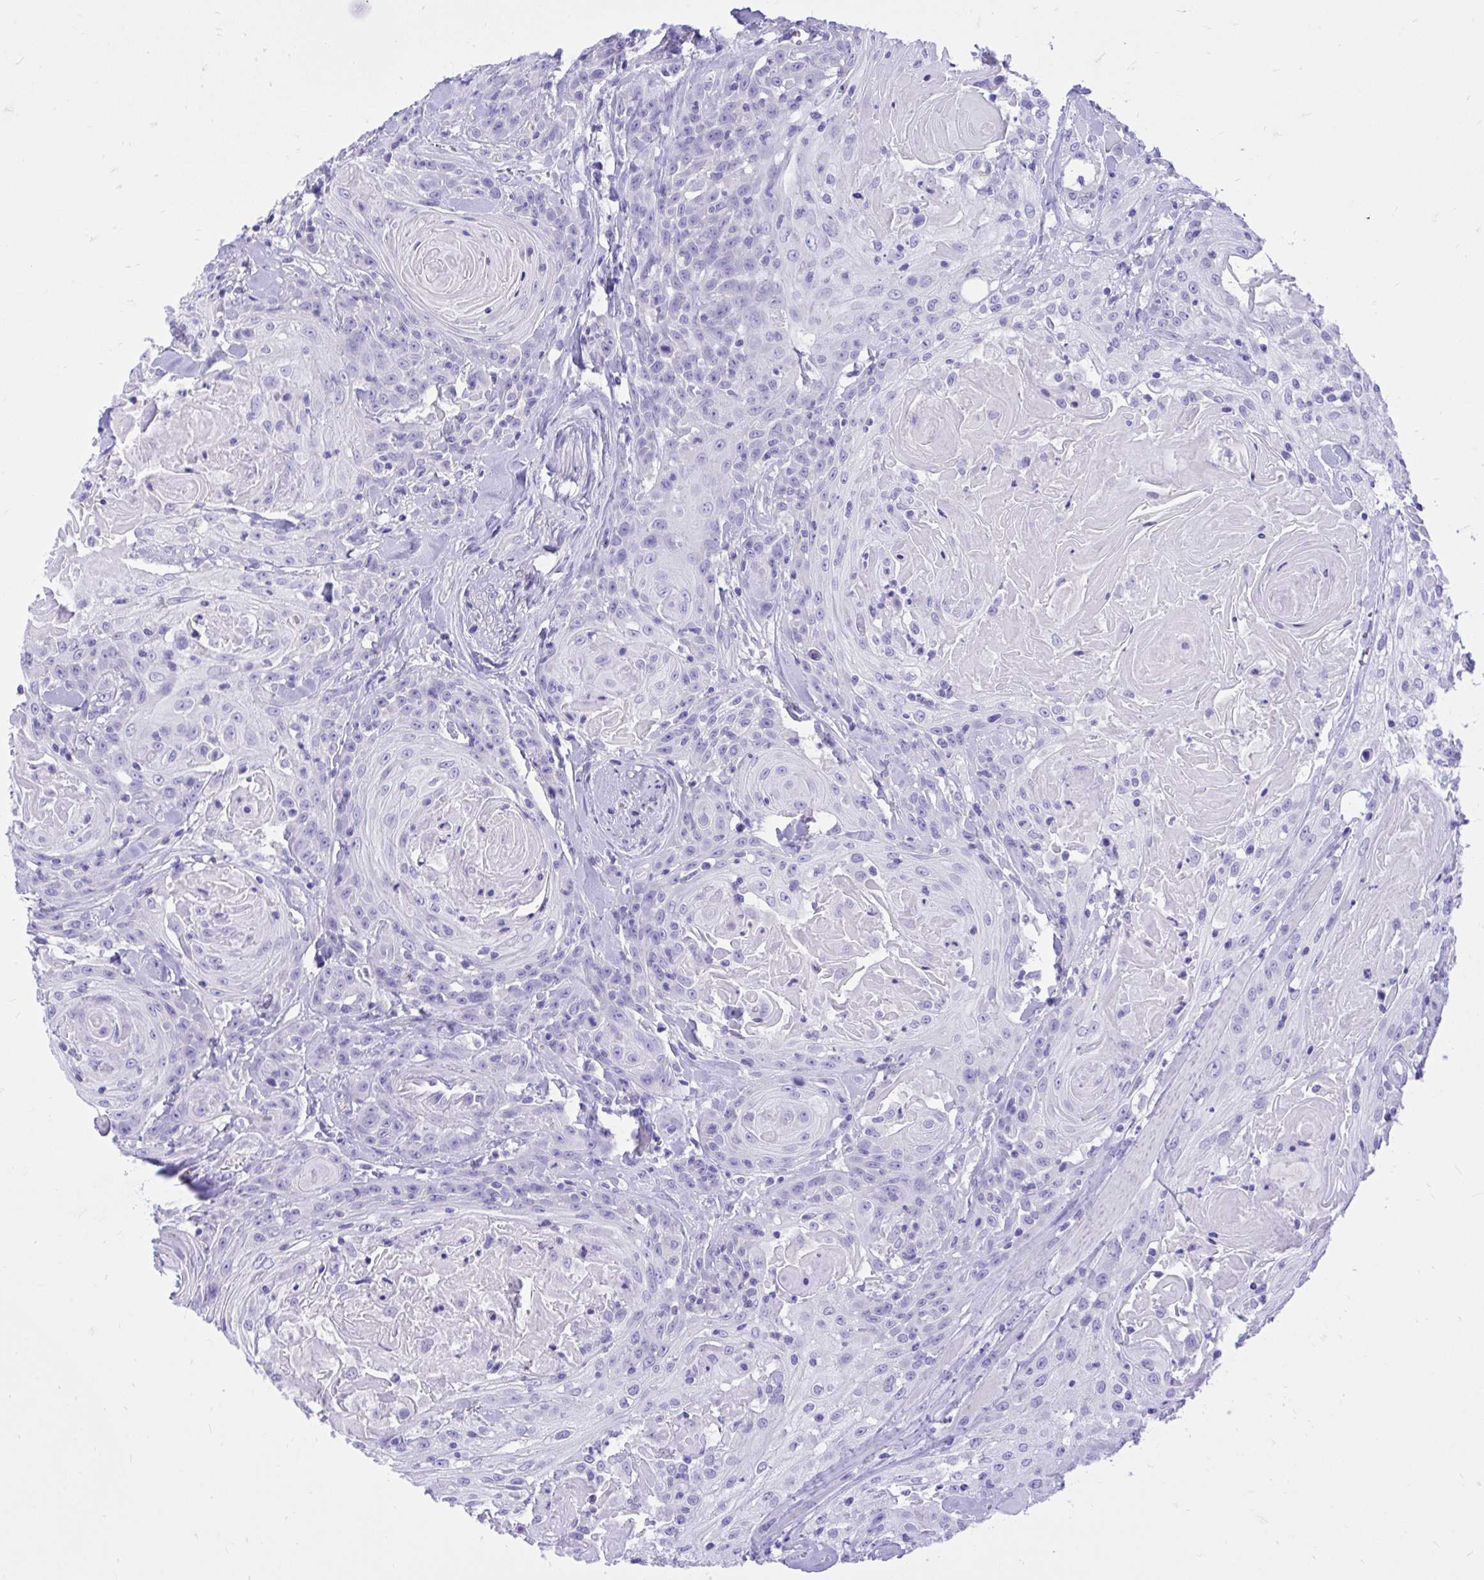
{"staining": {"intensity": "negative", "quantity": "none", "location": "none"}, "tissue": "head and neck cancer", "cell_type": "Tumor cells", "image_type": "cancer", "snomed": [{"axis": "morphology", "description": "Squamous cell carcinoma, NOS"}, {"axis": "topography", "description": "Head-Neck"}], "caption": "The micrograph displays no staining of tumor cells in head and neck cancer.", "gene": "MON1A", "patient": {"sex": "female", "age": 84}}